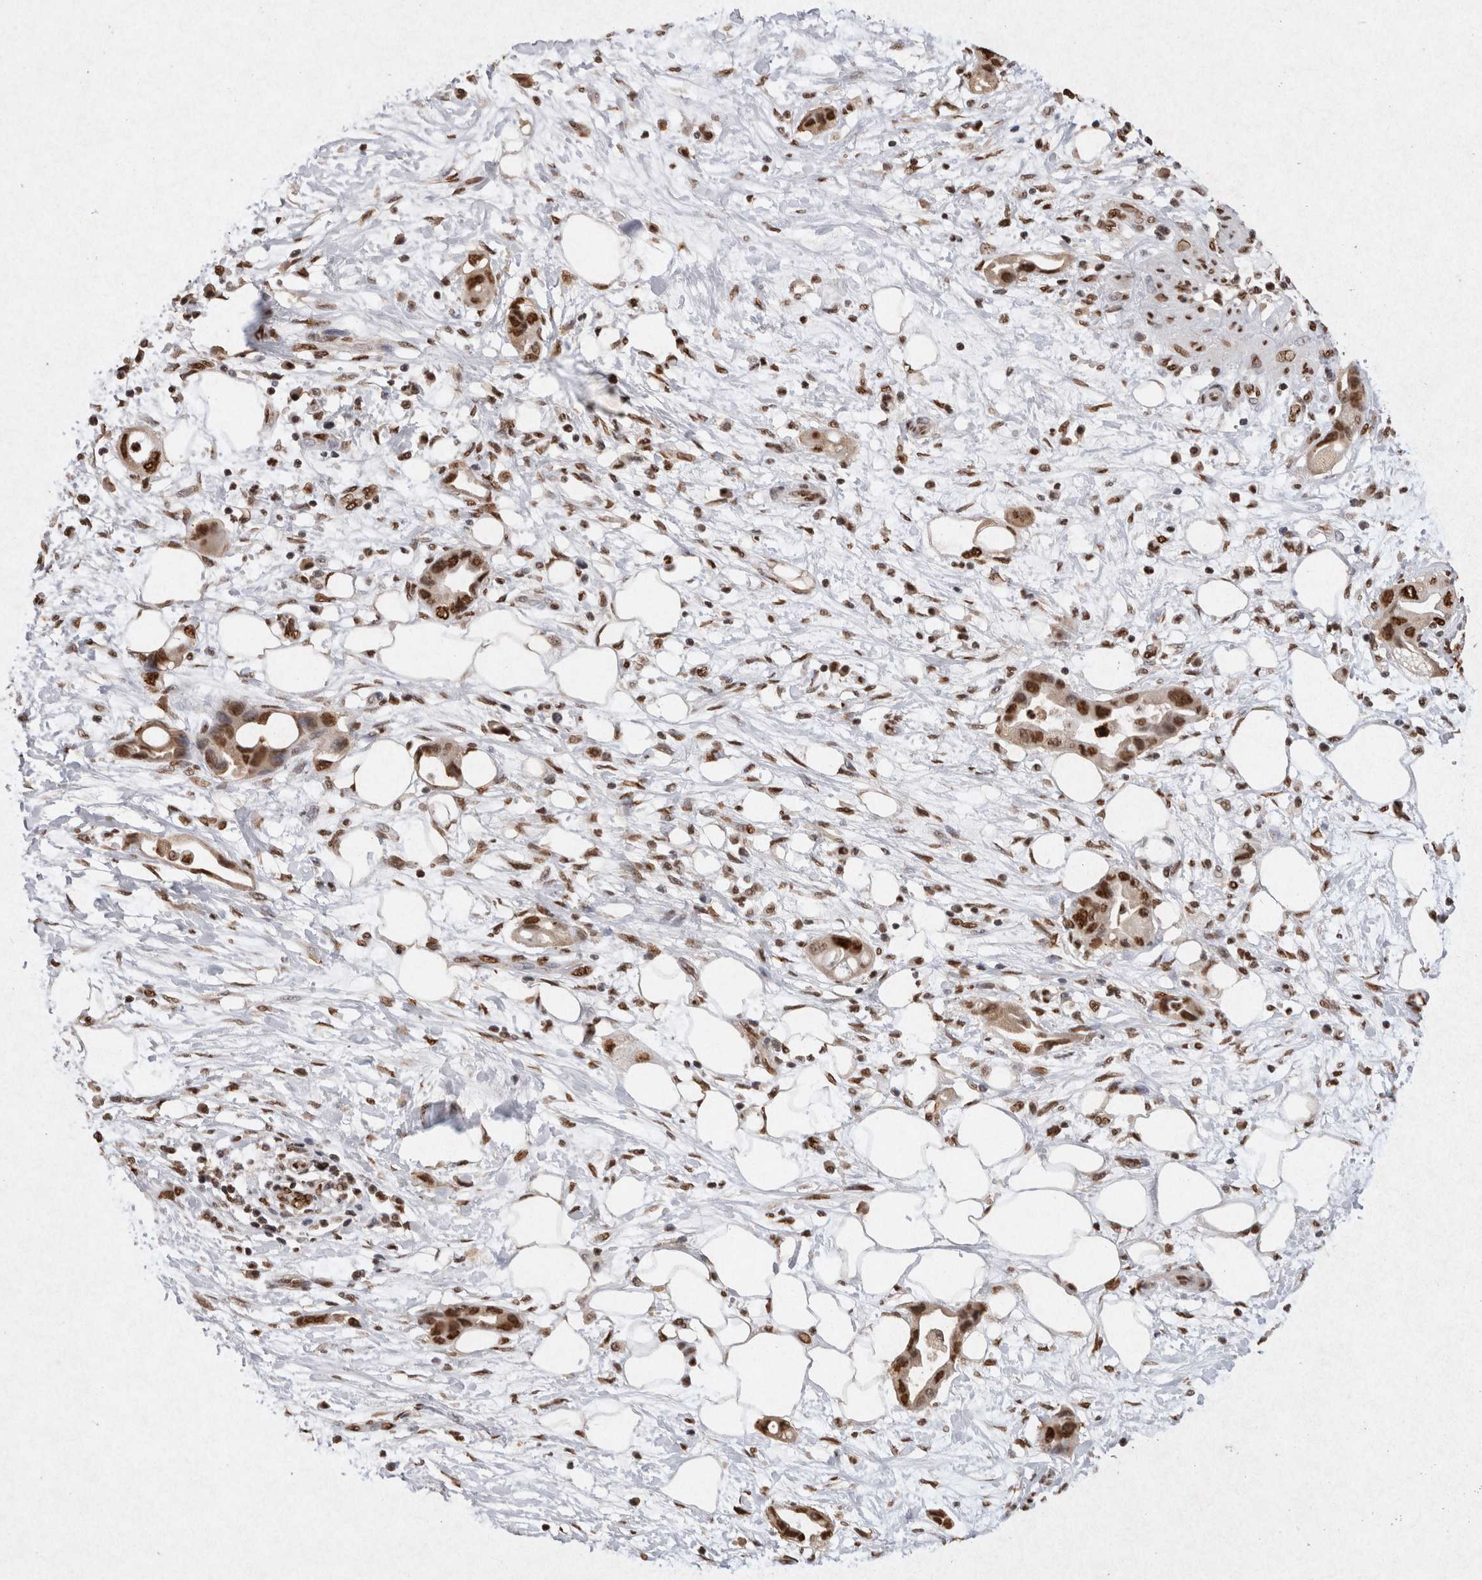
{"staining": {"intensity": "strong", "quantity": ">75%", "location": "nuclear"}, "tissue": "pancreatic cancer", "cell_type": "Tumor cells", "image_type": "cancer", "snomed": [{"axis": "morphology", "description": "Adenocarcinoma, NOS"}, {"axis": "topography", "description": "Pancreas"}], "caption": "Pancreatic cancer tissue exhibits strong nuclear staining in approximately >75% of tumor cells", "gene": "HDGF", "patient": {"sex": "female", "age": 57}}